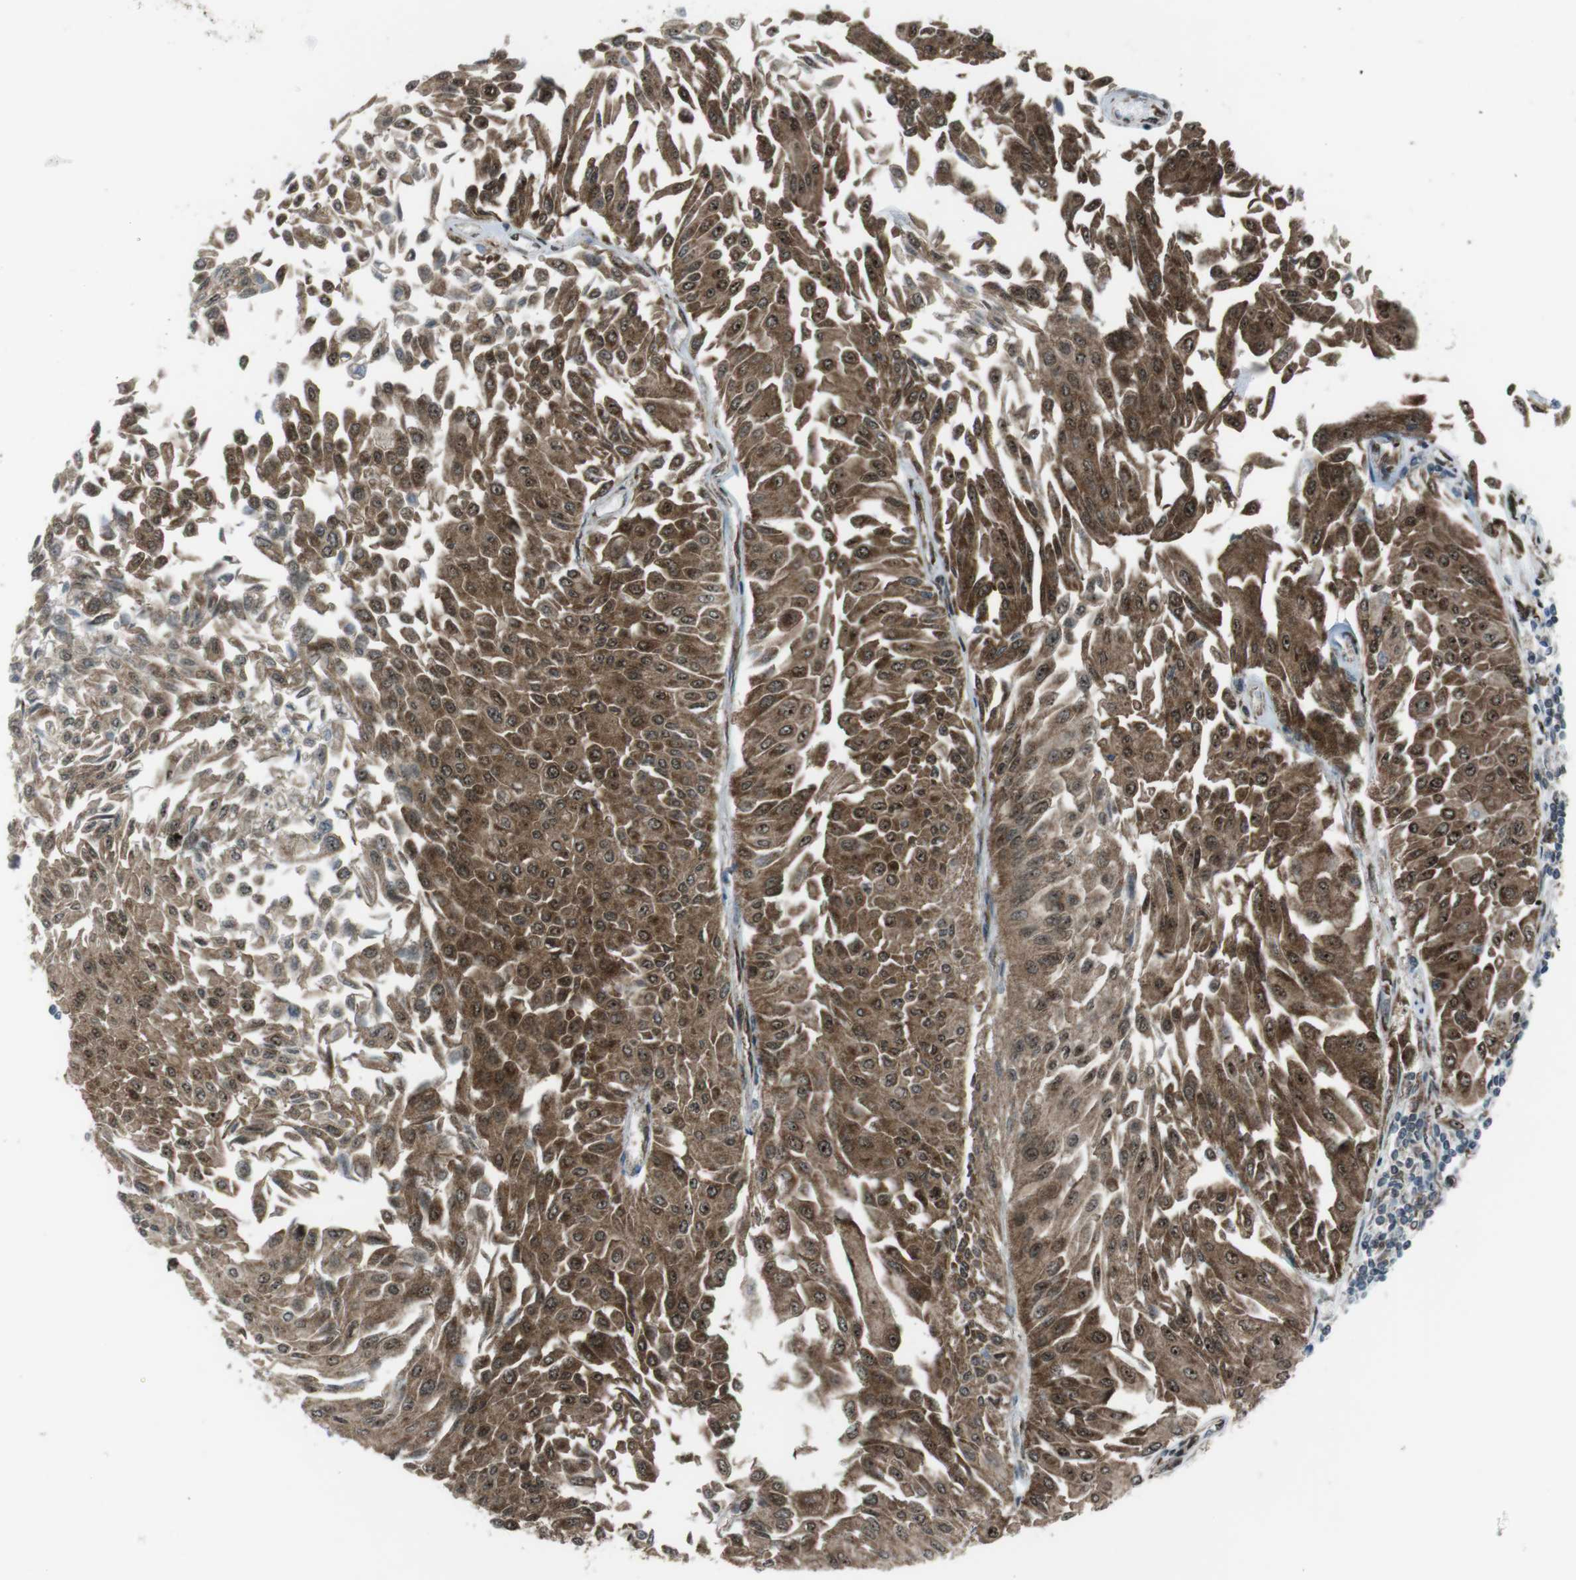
{"staining": {"intensity": "moderate", "quantity": ">75%", "location": "cytoplasmic/membranous,nuclear"}, "tissue": "urothelial cancer", "cell_type": "Tumor cells", "image_type": "cancer", "snomed": [{"axis": "morphology", "description": "Urothelial carcinoma, Low grade"}, {"axis": "topography", "description": "Urinary bladder"}], "caption": "This image displays IHC staining of human urothelial carcinoma (low-grade), with medium moderate cytoplasmic/membranous and nuclear expression in approximately >75% of tumor cells.", "gene": "CSNK1D", "patient": {"sex": "male", "age": 67}}